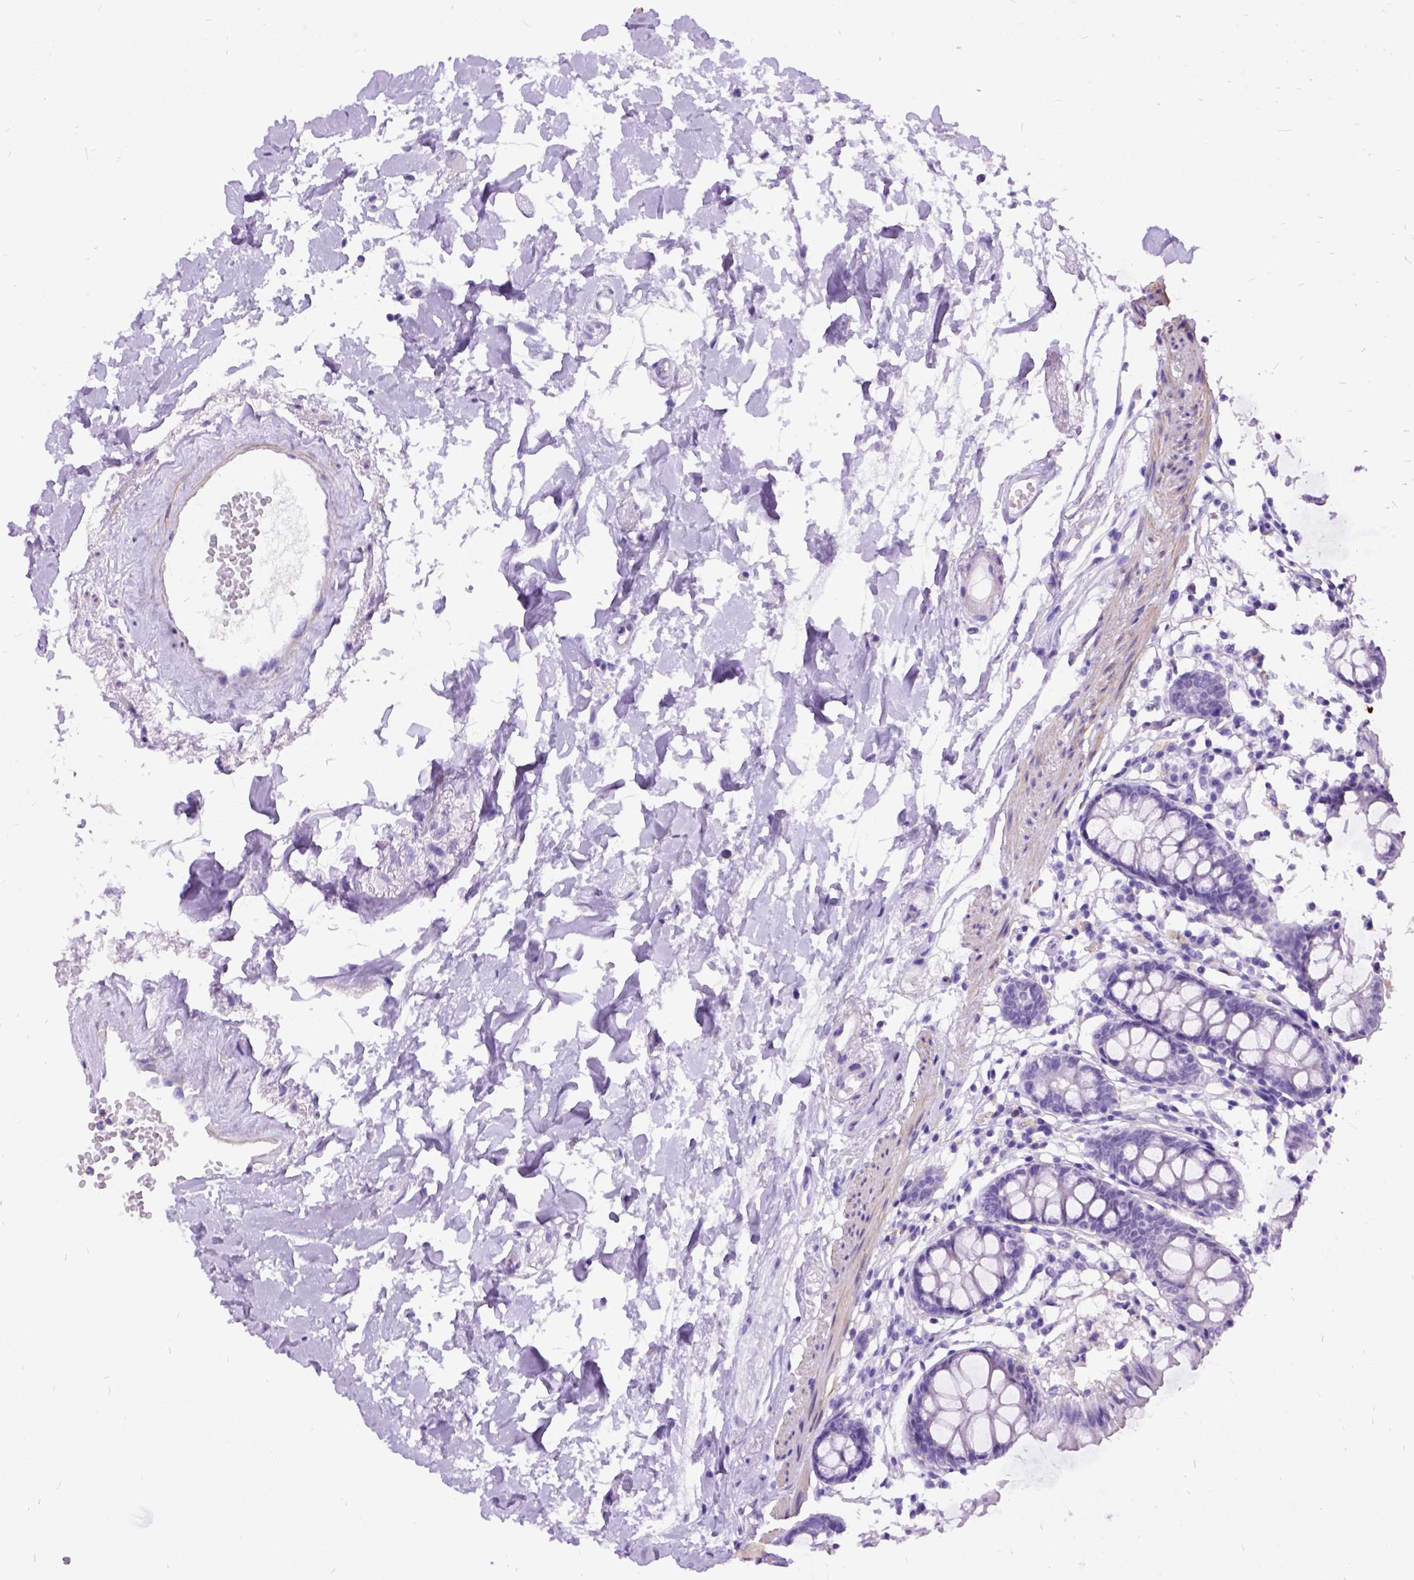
{"staining": {"intensity": "negative", "quantity": "none", "location": "none"}, "tissue": "colon", "cell_type": "Endothelial cells", "image_type": "normal", "snomed": [{"axis": "morphology", "description": "Normal tissue, NOS"}, {"axis": "topography", "description": "Colon"}], "caption": "Histopathology image shows no protein staining in endothelial cells of benign colon.", "gene": "ENSG00000254979", "patient": {"sex": "female", "age": 84}}